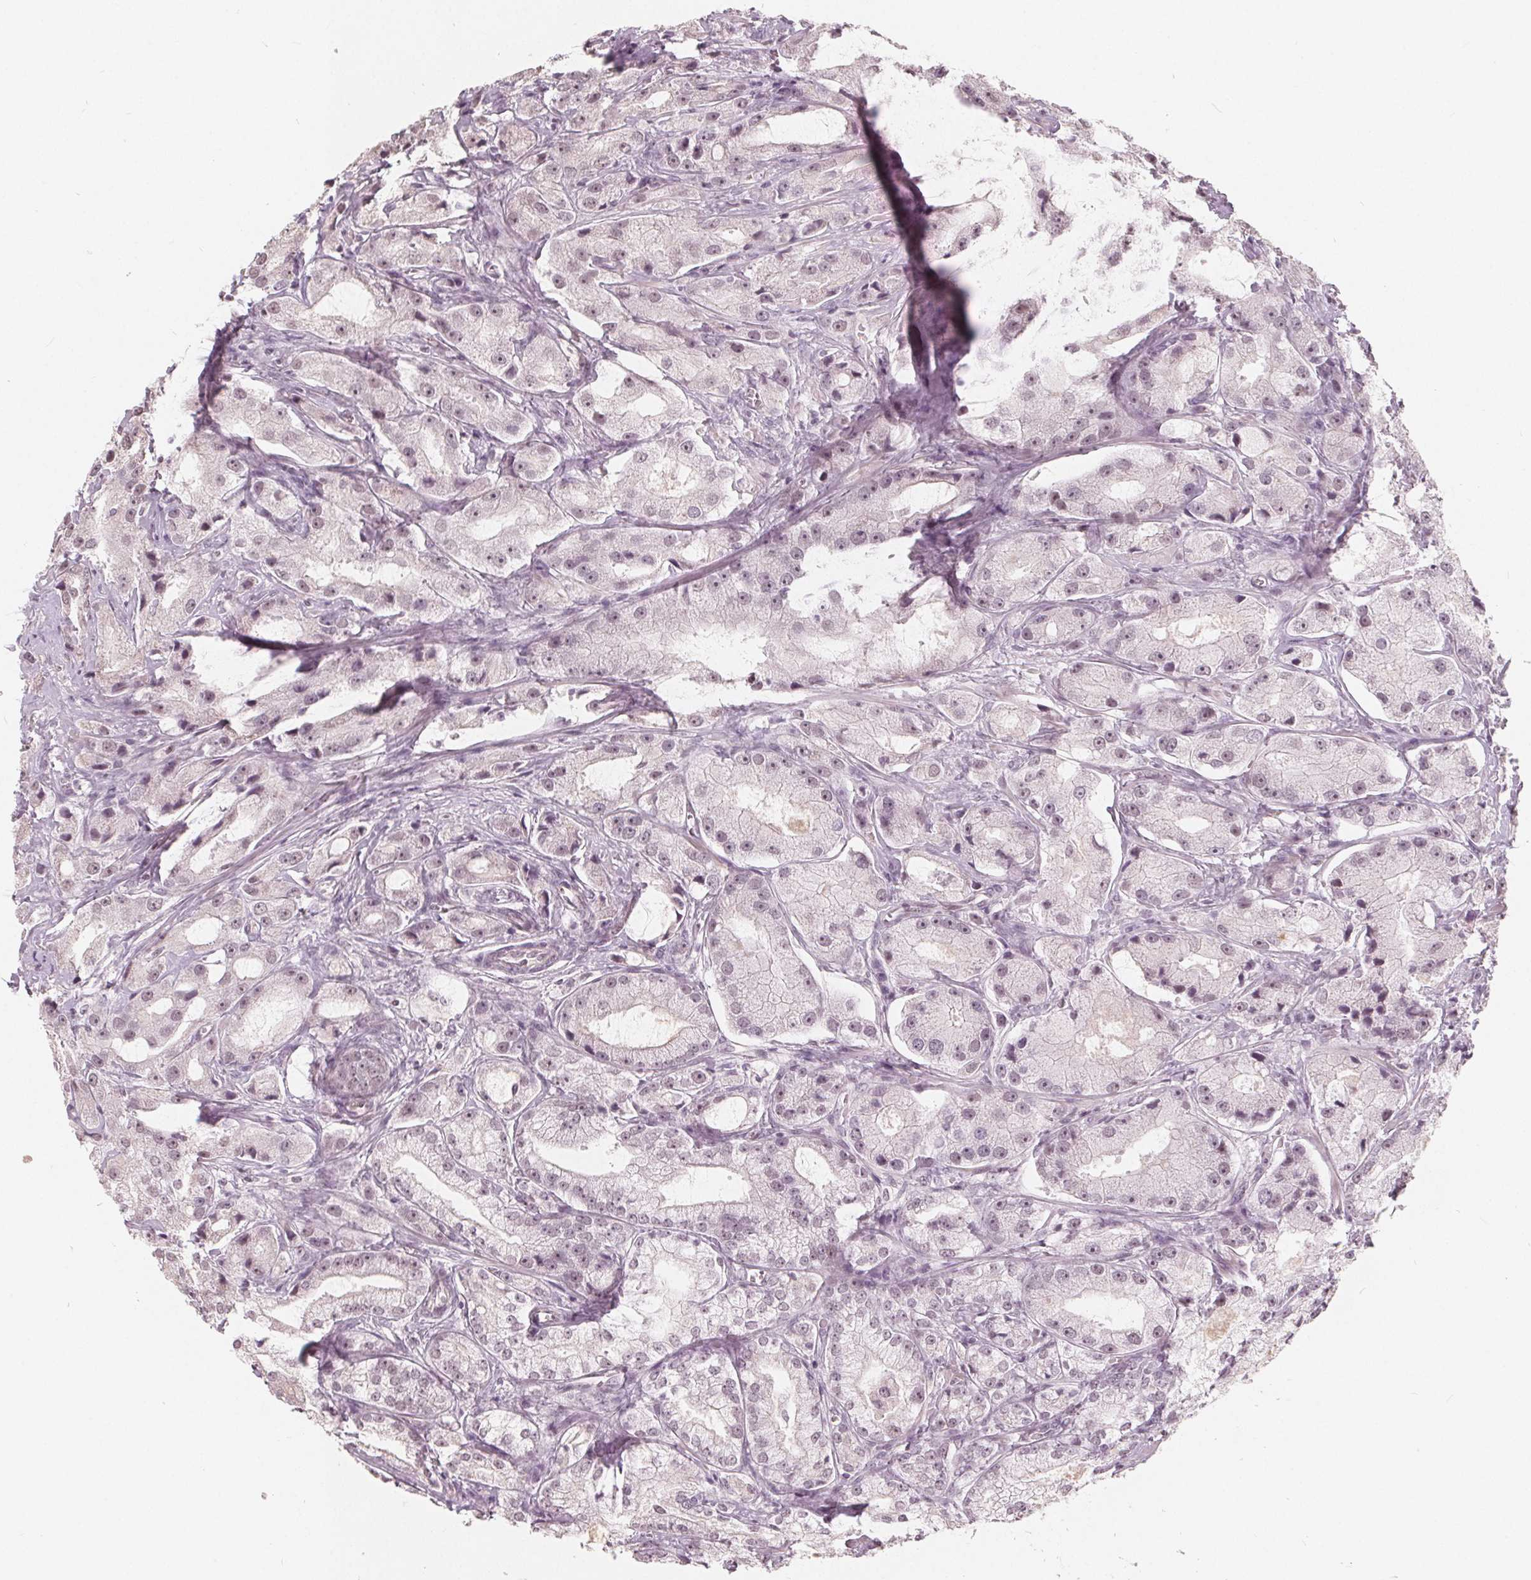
{"staining": {"intensity": "weak", "quantity": "25%-75%", "location": "nuclear"}, "tissue": "prostate cancer", "cell_type": "Tumor cells", "image_type": "cancer", "snomed": [{"axis": "morphology", "description": "Adenocarcinoma, High grade"}, {"axis": "topography", "description": "Prostate"}], "caption": "Tumor cells demonstrate low levels of weak nuclear staining in approximately 25%-75% of cells in prostate cancer (adenocarcinoma (high-grade)).", "gene": "NUP210L", "patient": {"sex": "male", "age": 64}}